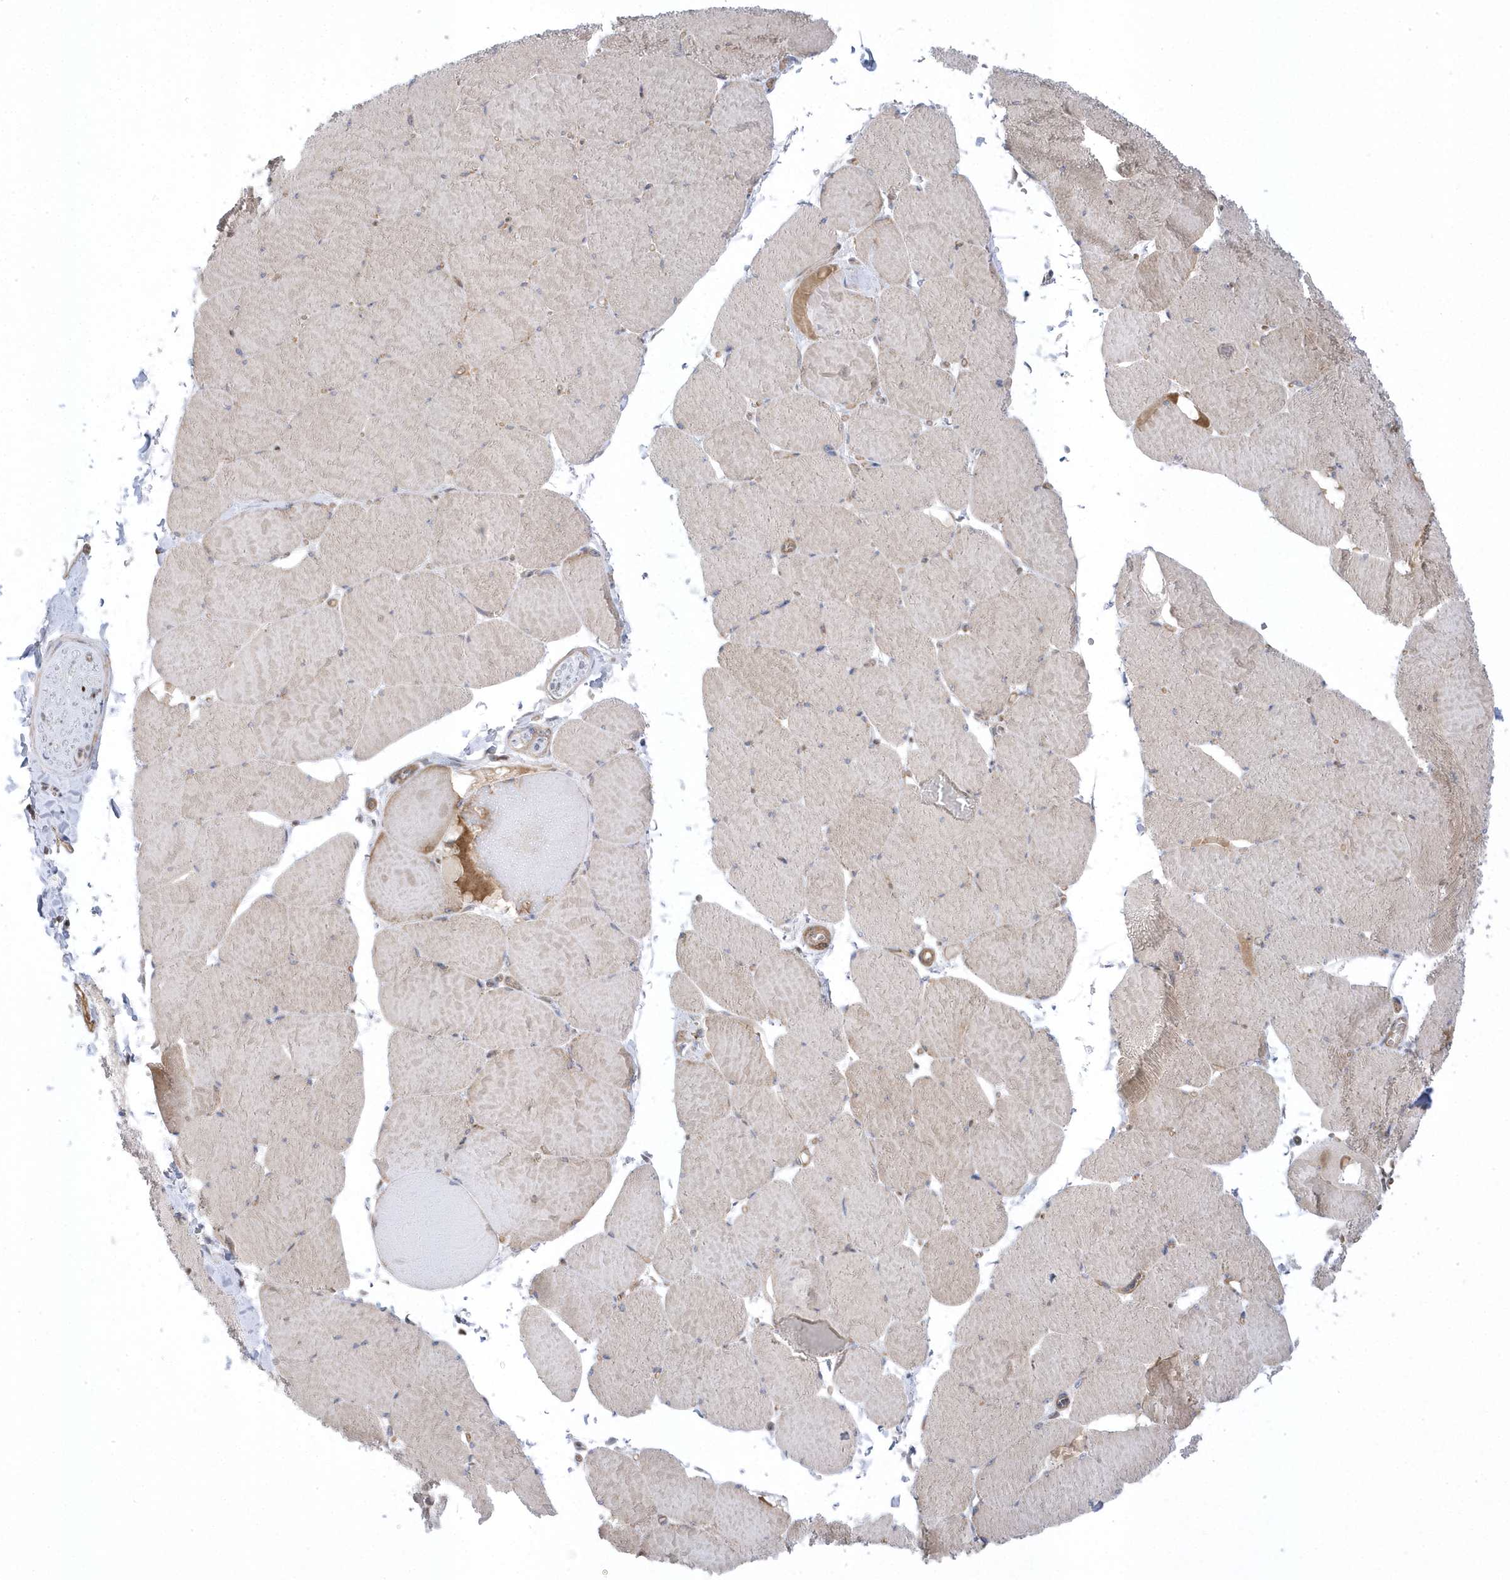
{"staining": {"intensity": "weak", "quantity": "25%-75%", "location": "cytoplasmic/membranous"}, "tissue": "skeletal muscle", "cell_type": "Myocytes", "image_type": "normal", "snomed": [{"axis": "morphology", "description": "Normal tissue, NOS"}, {"axis": "topography", "description": "Skeletal muscle"}, {"axis": "topography", "description": "Head-Neck"}], "caption": "Weak cytoplasmic/membranous protein positivity is appreciated in approximately 25%-75% of myocytes in skeletal muscle. (DAB (3,3'-diaminobenzidine) IHC with brightfield microscopy, high magnification).", "gene": "GTPBP6", "patient": {"sex": "male", "age": 66}}